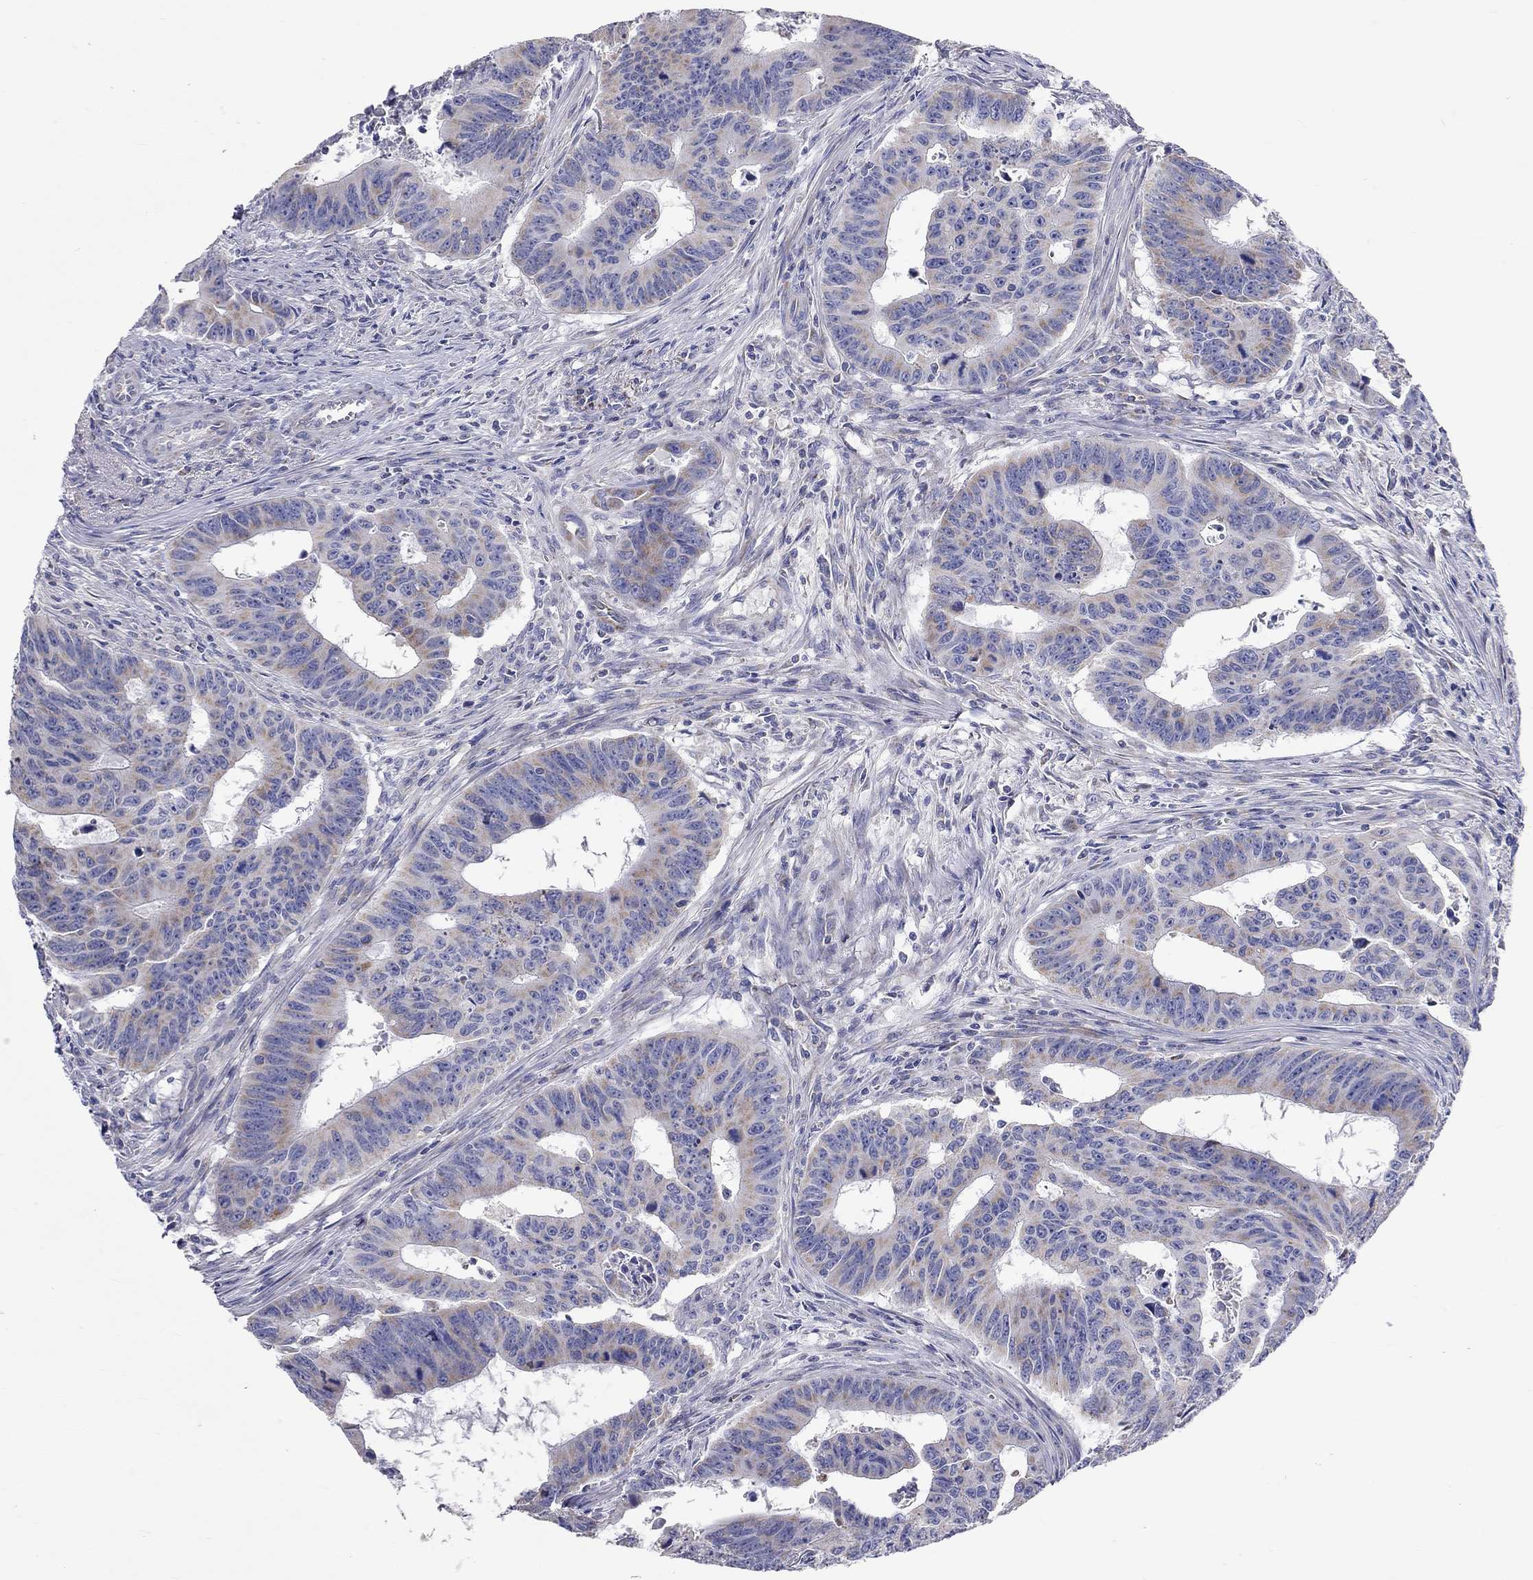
{"staining": {"intensity": "weak", "quantity": "<25%", "location": "cytoplasmic/membranous"}, "tissue": "colorectal cancer", "cell_type": "Tumor cells", "image_type": "cancer", "snomed": [{"axis": "morphology", "description": "Adenocarcinoma, NOS"}, {"axis": "topography", "description": "Appendix"}, {"axis": "topography", "description": "Colon"}, {"axis": "topography", "description": "Cecum"}, {"axis": "topography", "description": "Colon asc"}], "caption": "High power microscopy histopathology image of an immunohistochemistry (IHC) image of colorectal cancer (adenocarcinoma), revealing no significant positivity in tumor cells.", "gene": "RCAN1", "patient": {"sex": "female", "age": 85}}